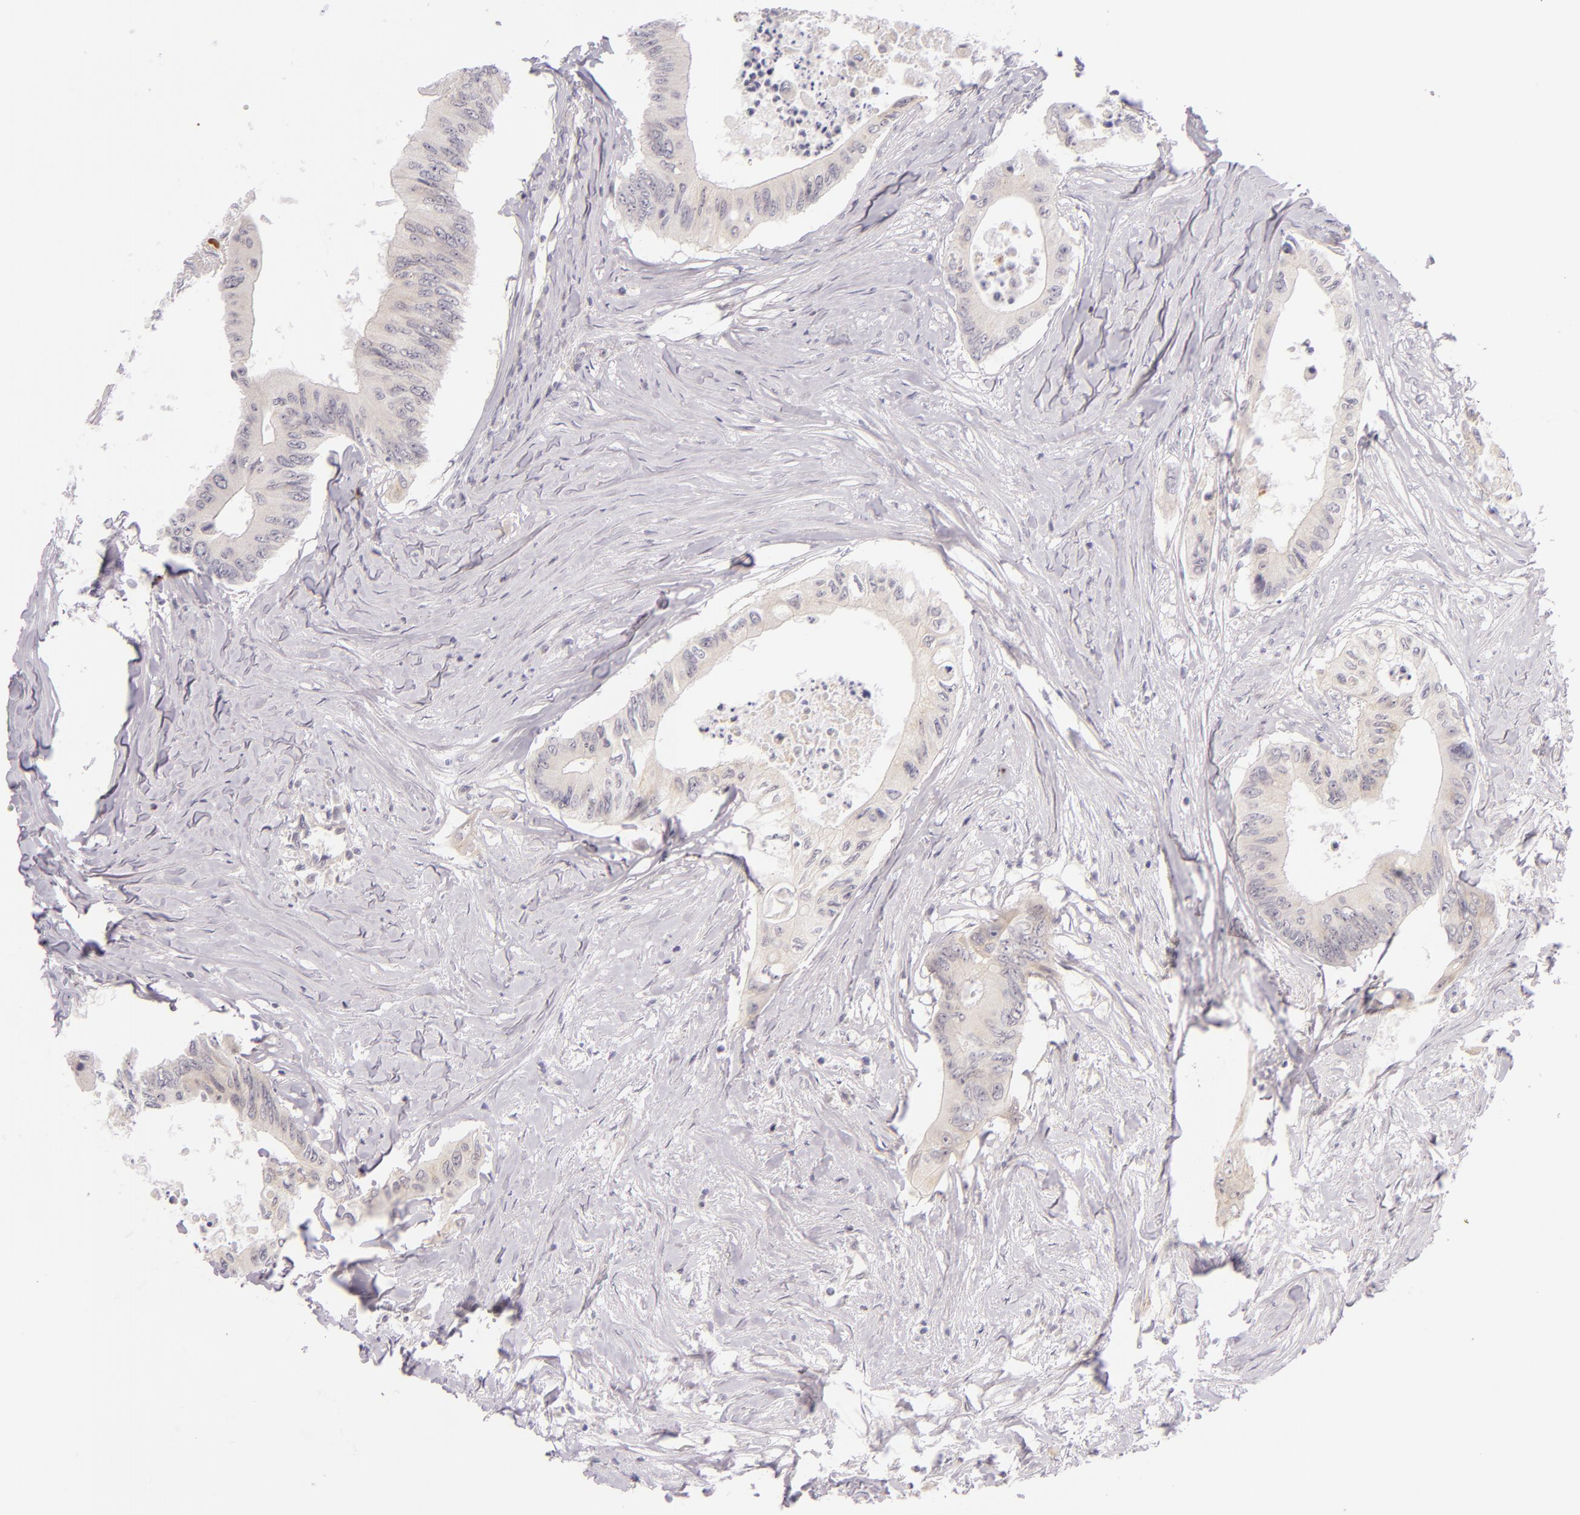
{"staining": {"intensity": "weak", "quantity": "25%-75%", "location": "cytoplasmic/membranous,nuclear"}, "tissue": "colorectal cancer", "cell_type": "Tumor cells", "image_type": "cancer", "snomed": [{"axis": "morphology", "description": "Adenocarcinoma, NOS"}, {"axis": "topography", "description": "Colon"}], "caption": "Colorectal cancer (adenocarcinoma) stained for a protein reveals weak cytoplasmic/membranous and nuclear positivity in tumor cells.", "gene": "BCL3", "patient": {"sex": "male", "age": 65}}